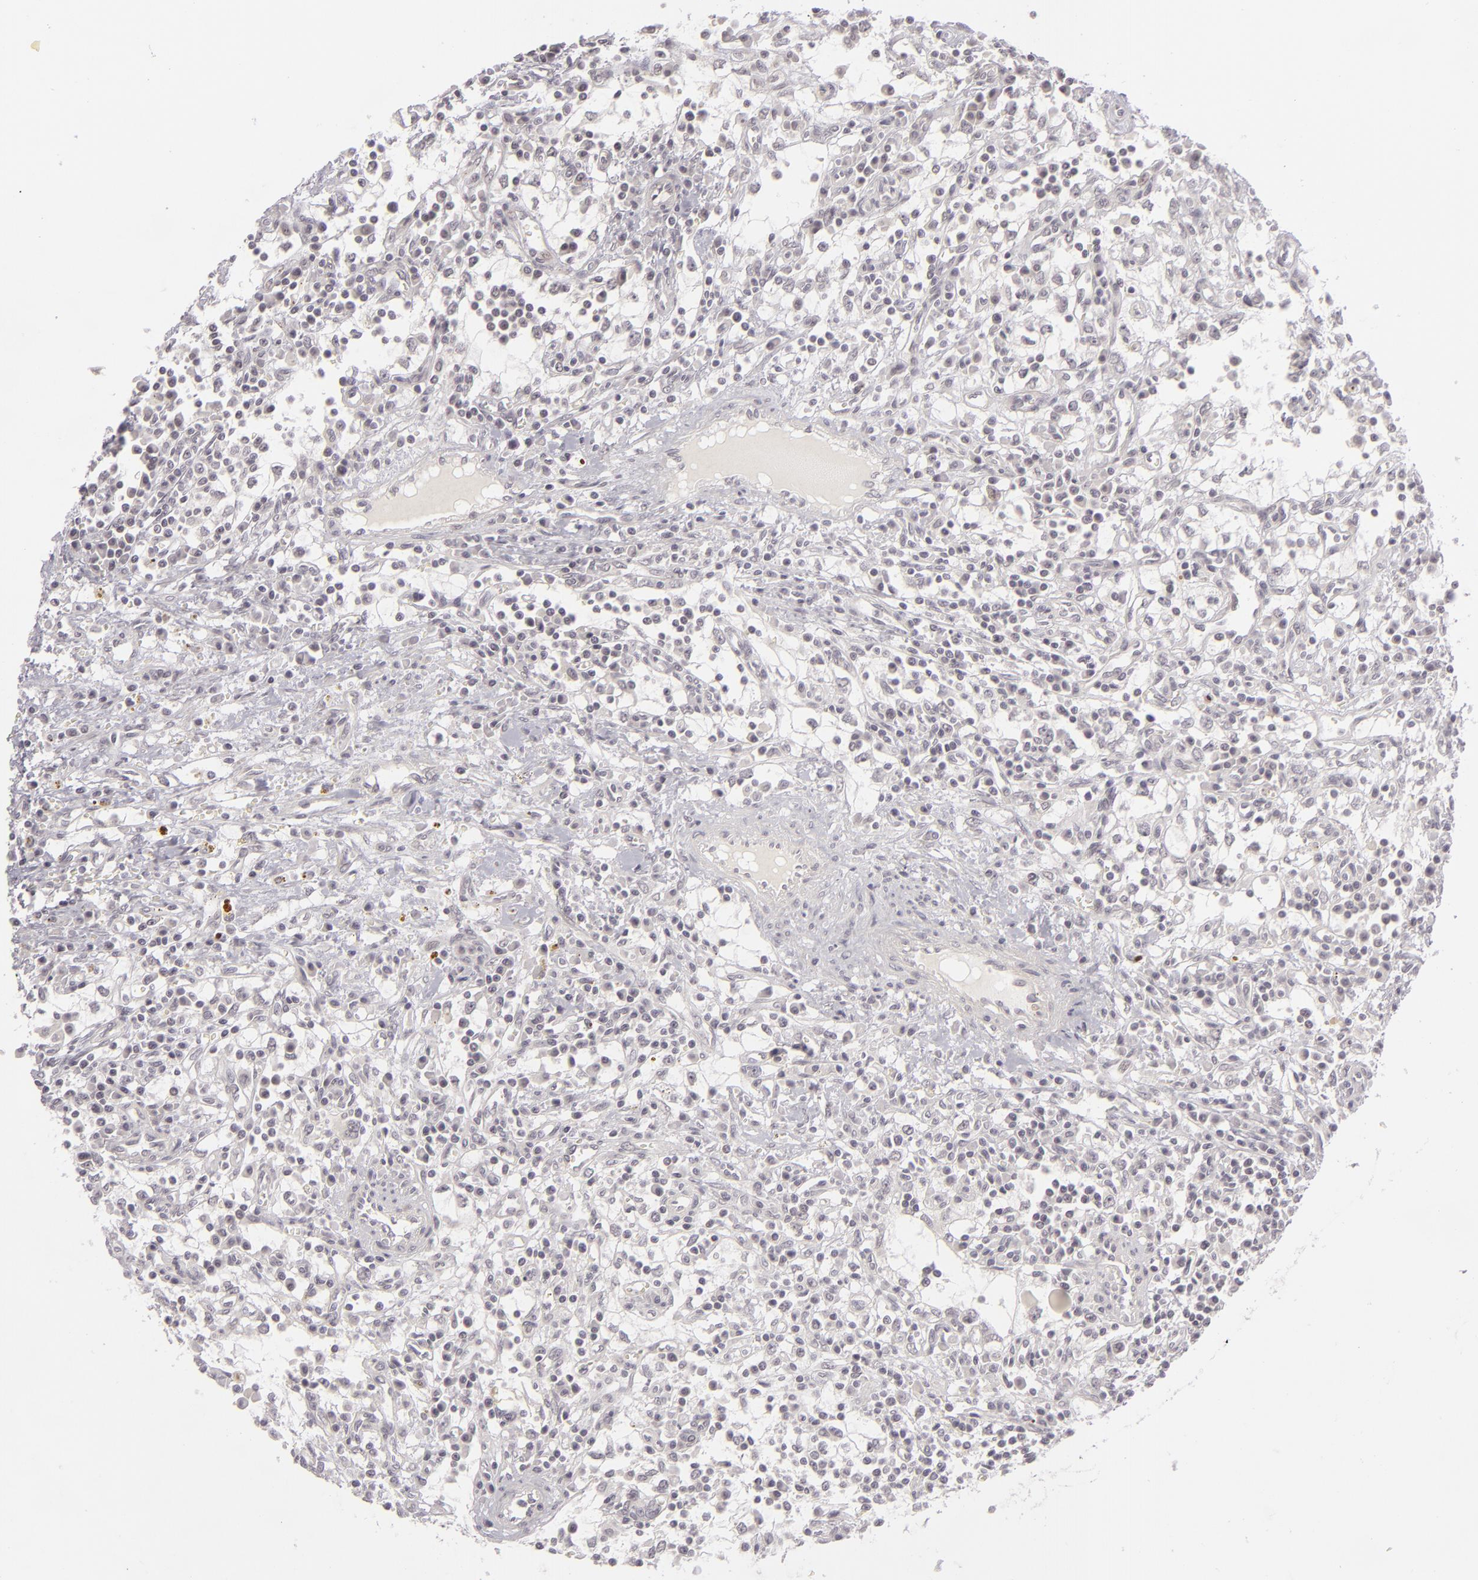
{"staining": {"intensity": "negative", "quantity": "none", "location": "none"}, "tissue": "renal cancer", "cell_type": "Tumor cells", "image_type": "cancer", "snomed": [{"axis": "morphology", "description": "Adenocarcinoma, NOS"}, {"axis": "topography", "description": "Kidney"}], "caption": "The micrograph shows no staining of tumor cells in renal cancer.", "gene": "DLG3", "patient": {"sex": "male", "age": 82}}